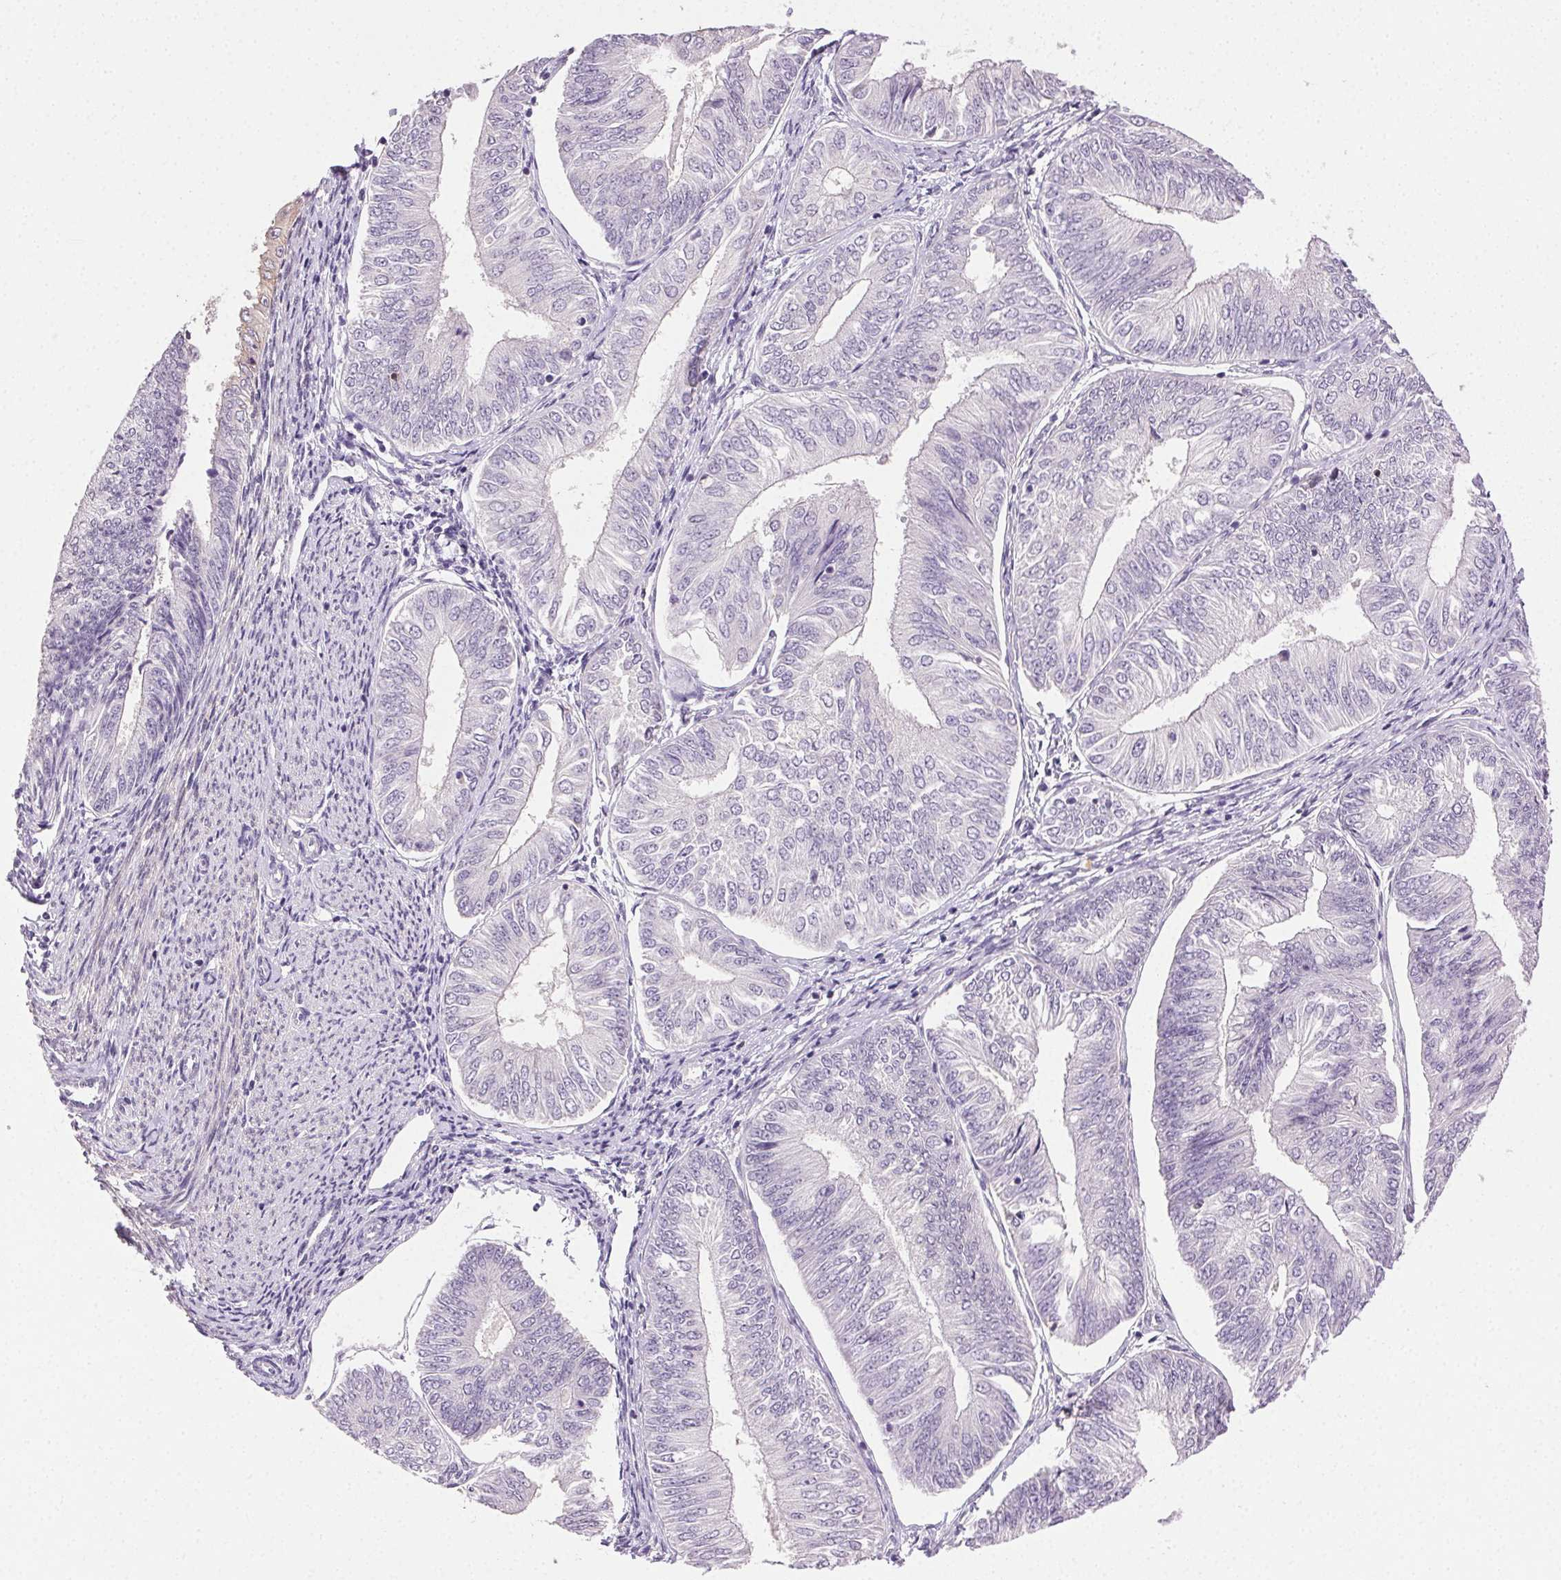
{"staining": {"intensity": "negative", "quantity": "none", "location": "none"}, "tissue": "endometrial cancer", "cell_type": "Tumor cells", "image_type": "cancer", "snomed": [{"axis": "morphology", "description": "Adenocarcinoma, NOS"}, {"axis": "topography", "description": "Endometrium"}], "caption": "Human endometrial adenocarcinoma stained for a protein using immunohistochemistry (IHC) exhibits no staining in tumor cells.", "gene": "AKAP5", "patient": {"sex": "female", "age": 58}}